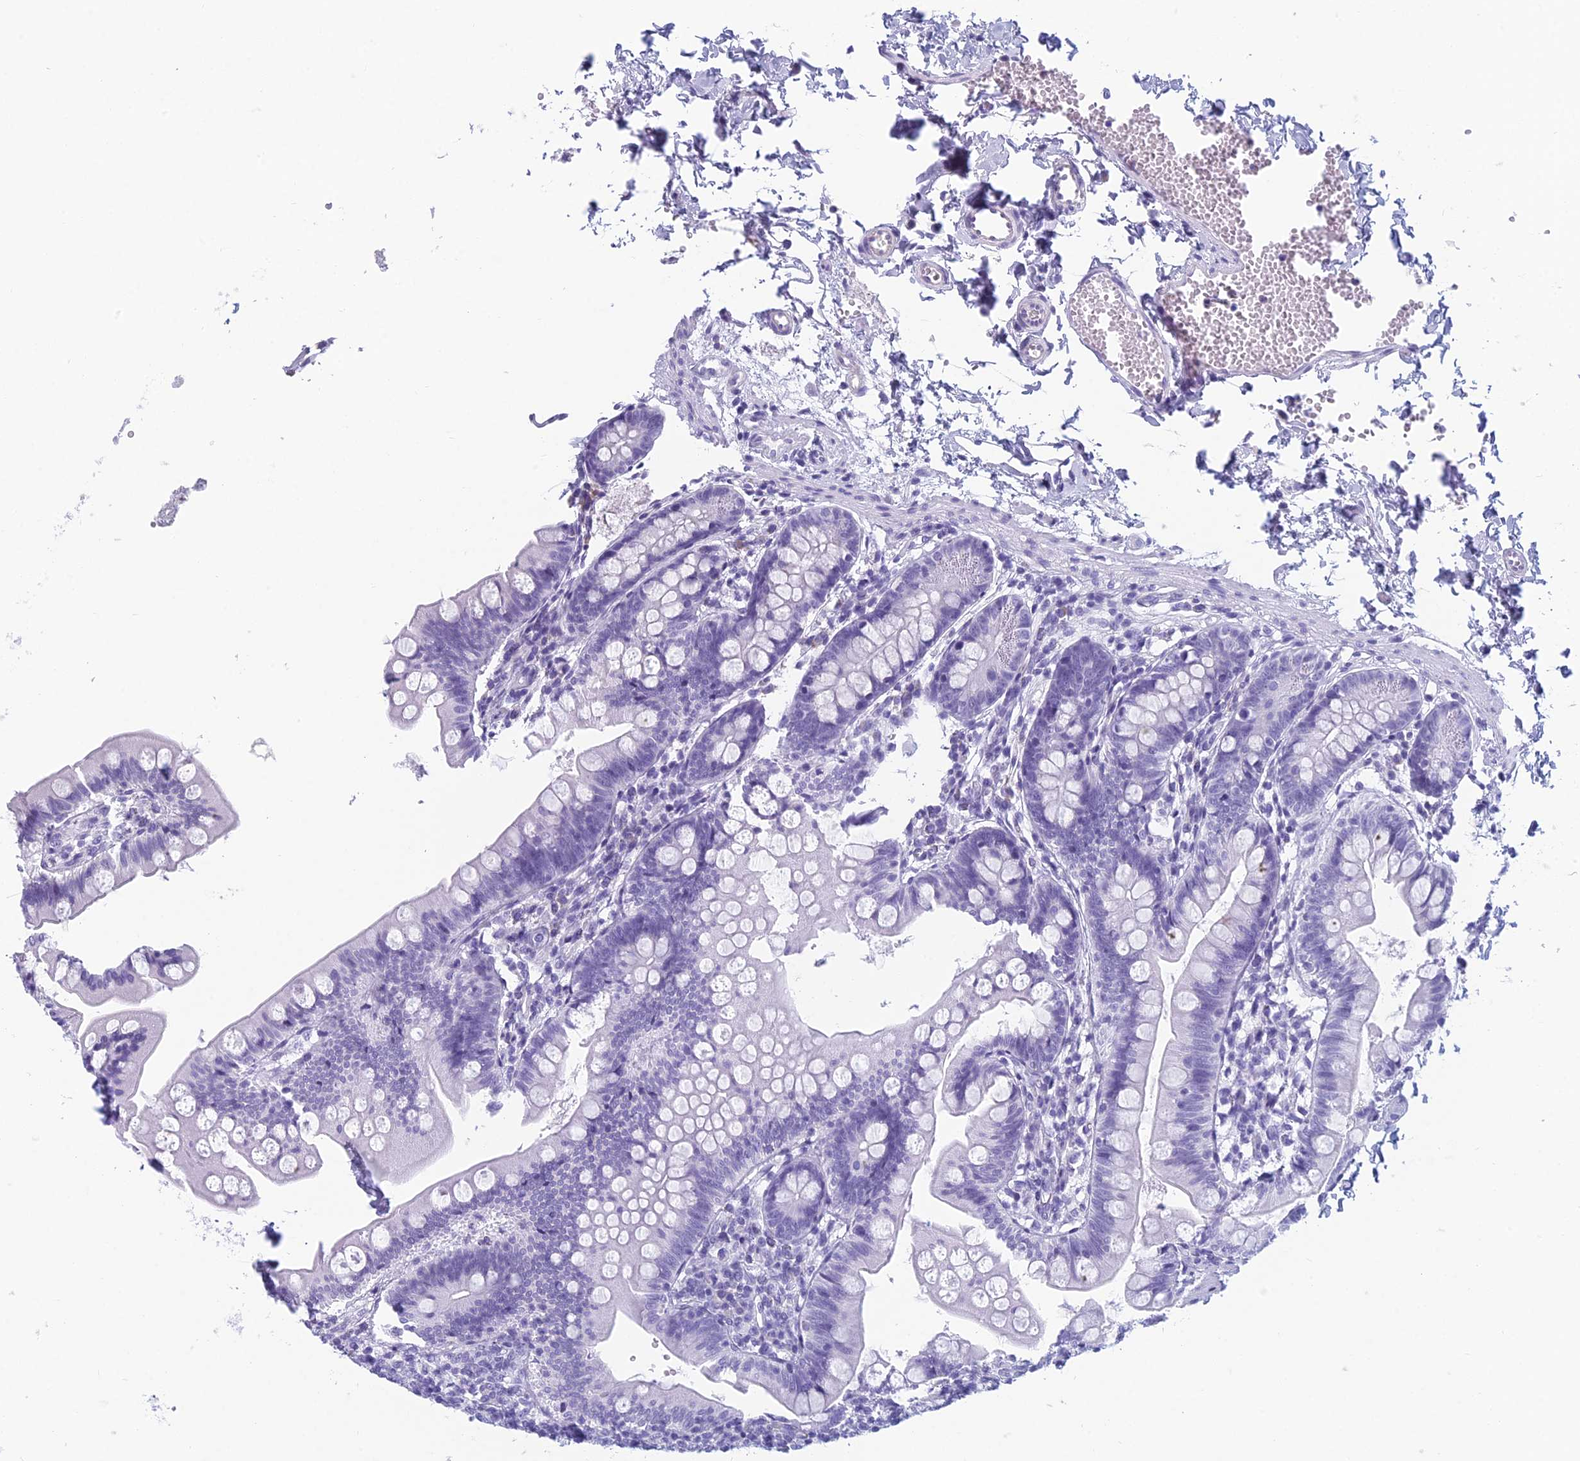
{"staining": {"intensity": "negative", "quantity": "none", "location": "none"}, "tissue": "small intestine", "cell_type": "Glandular cells", "image_type": "normal", "snomed": [{"axis": "morphology", "description": "Normal tissue, NOS"}, {"axis": "topography", "description": "Small intestine"}], "caption": "DAB (3,3'-diaminobenzidine) immunohistochemical staining of unremarkable human small intestine demonstrates no significant staining in glandular cells.", "gene": "NOC2L", "patient": {"sex": "male", "age": 7}}